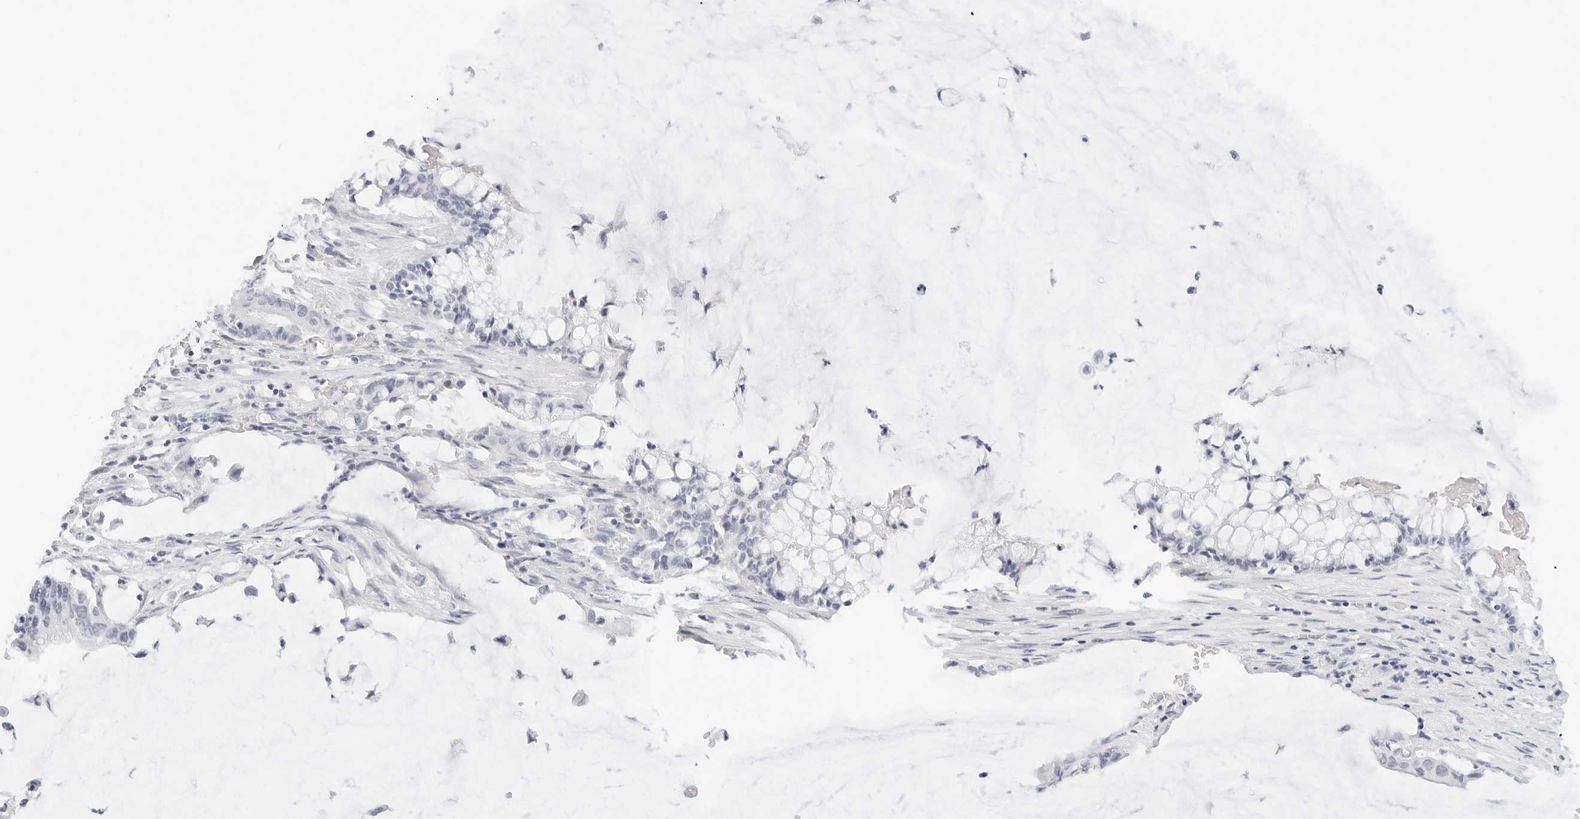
{"staining": {"intensity": "negative", "quantity": "none", "location": "none"}, "tissue": "pancreatic cancer", "cell_type": "Tumor cells", "image_type": "cancer", "snomed": [{"axis": "morphology", "description": "Adenocarcinoma, NOS"}, {"axis": "topography", "description": "Pancreas"}], "caption": "Immunohistochemistry image of neoplastic tissue: adenocarcinoma (pancreatic) stained with DAB (3,3'-diaminobenzidine) reveals no significant protein staining in tumor cells.", "gene": "CD22", "patient": {"sex": "male", "age": 41}}